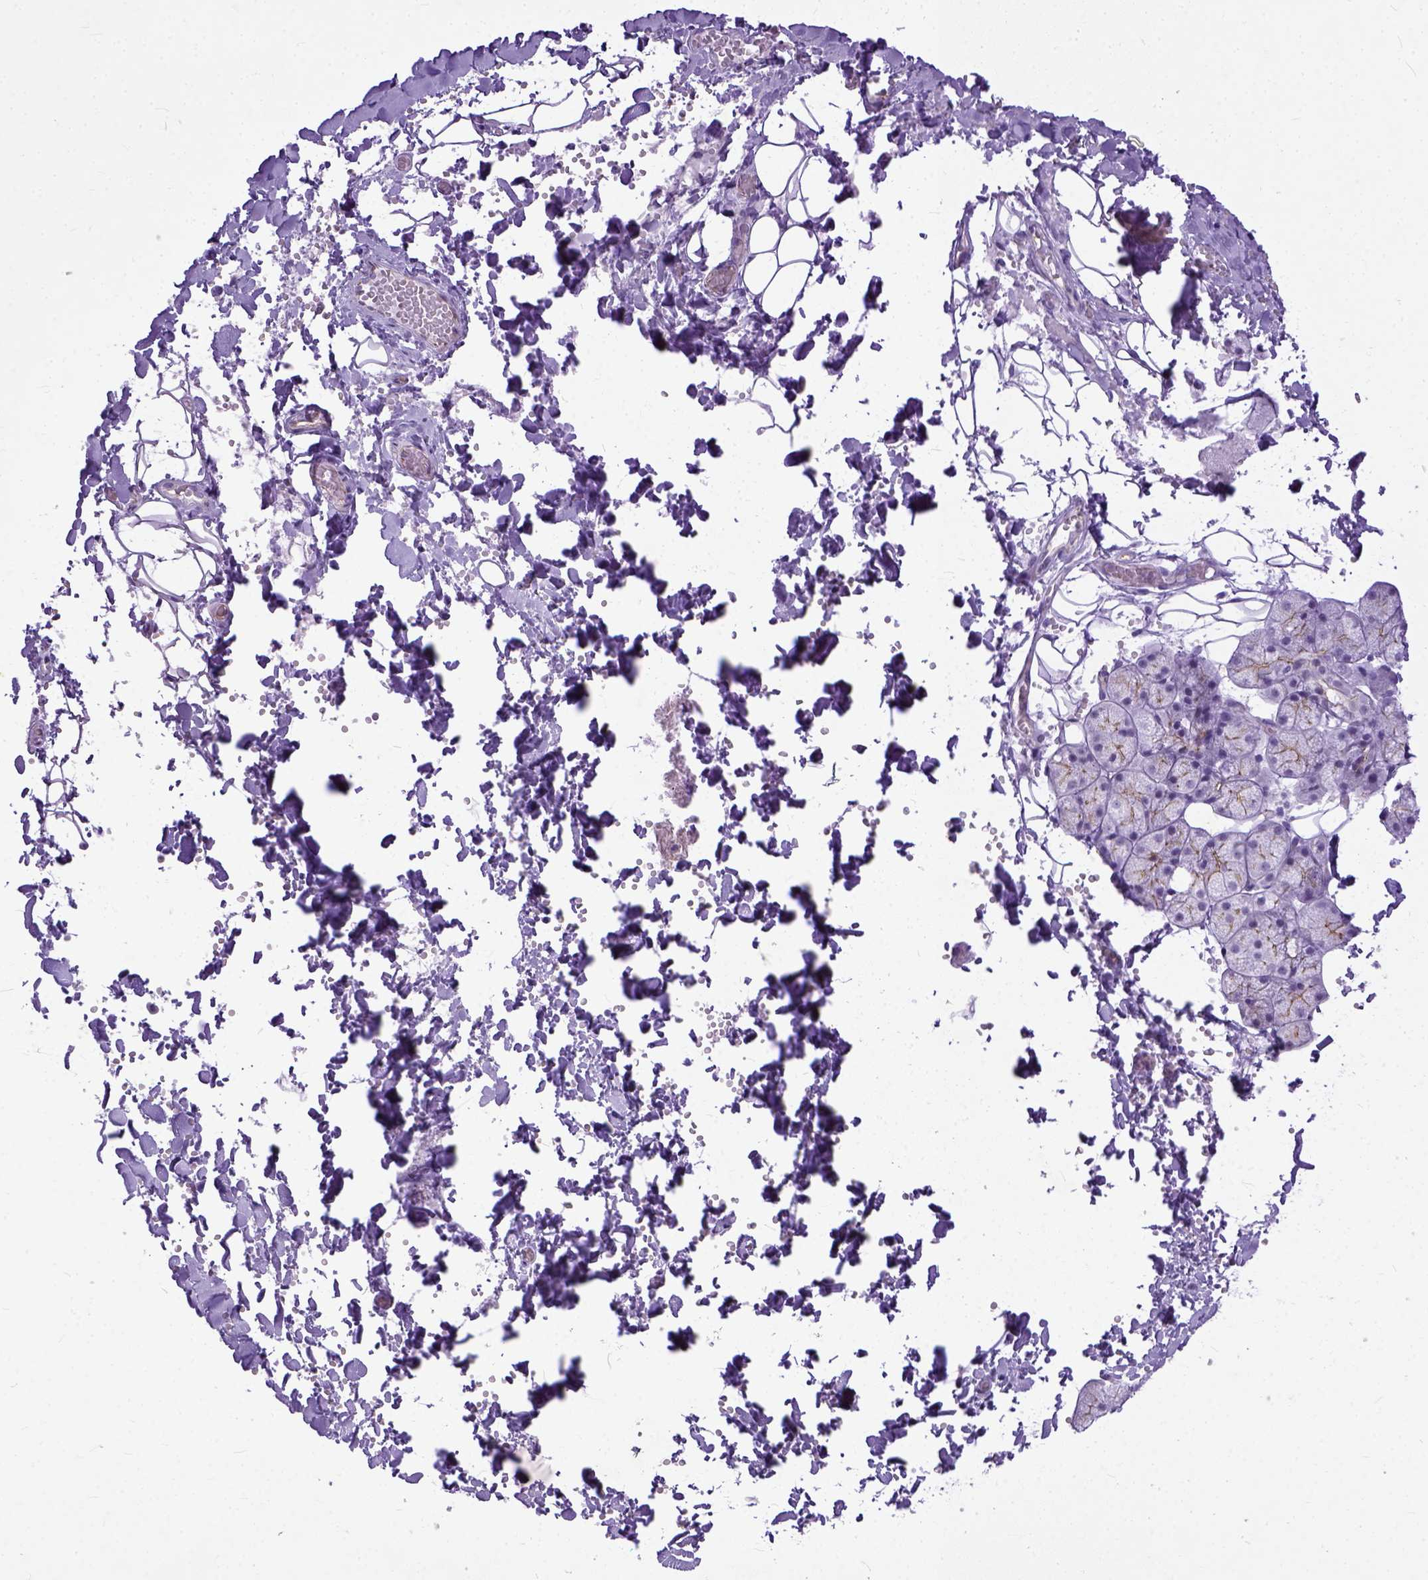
{"staining": {"intensity": "weak", "quantity": "25%-75%", "location": "cytoplasmic/membranous"}, "tissue": "salivary gland", "cell_type": "Glandular cells", "image_type": "normal", "snomed": [{"axis": "morphology", "description": "Normal tissue, NOS"}, {"axis": "topography", "description": "Salivary gland"}], "caption": "Immunohistochemical staining of benign salivary gland reveals weak cytoplasmic/membranous protein staining in approximately 25%-75% of glandular cells. (IHC, brightfield microscopy, high magnification).", "gene": "ADGRF1", "patient": {"sex": "male", "age": 38}}